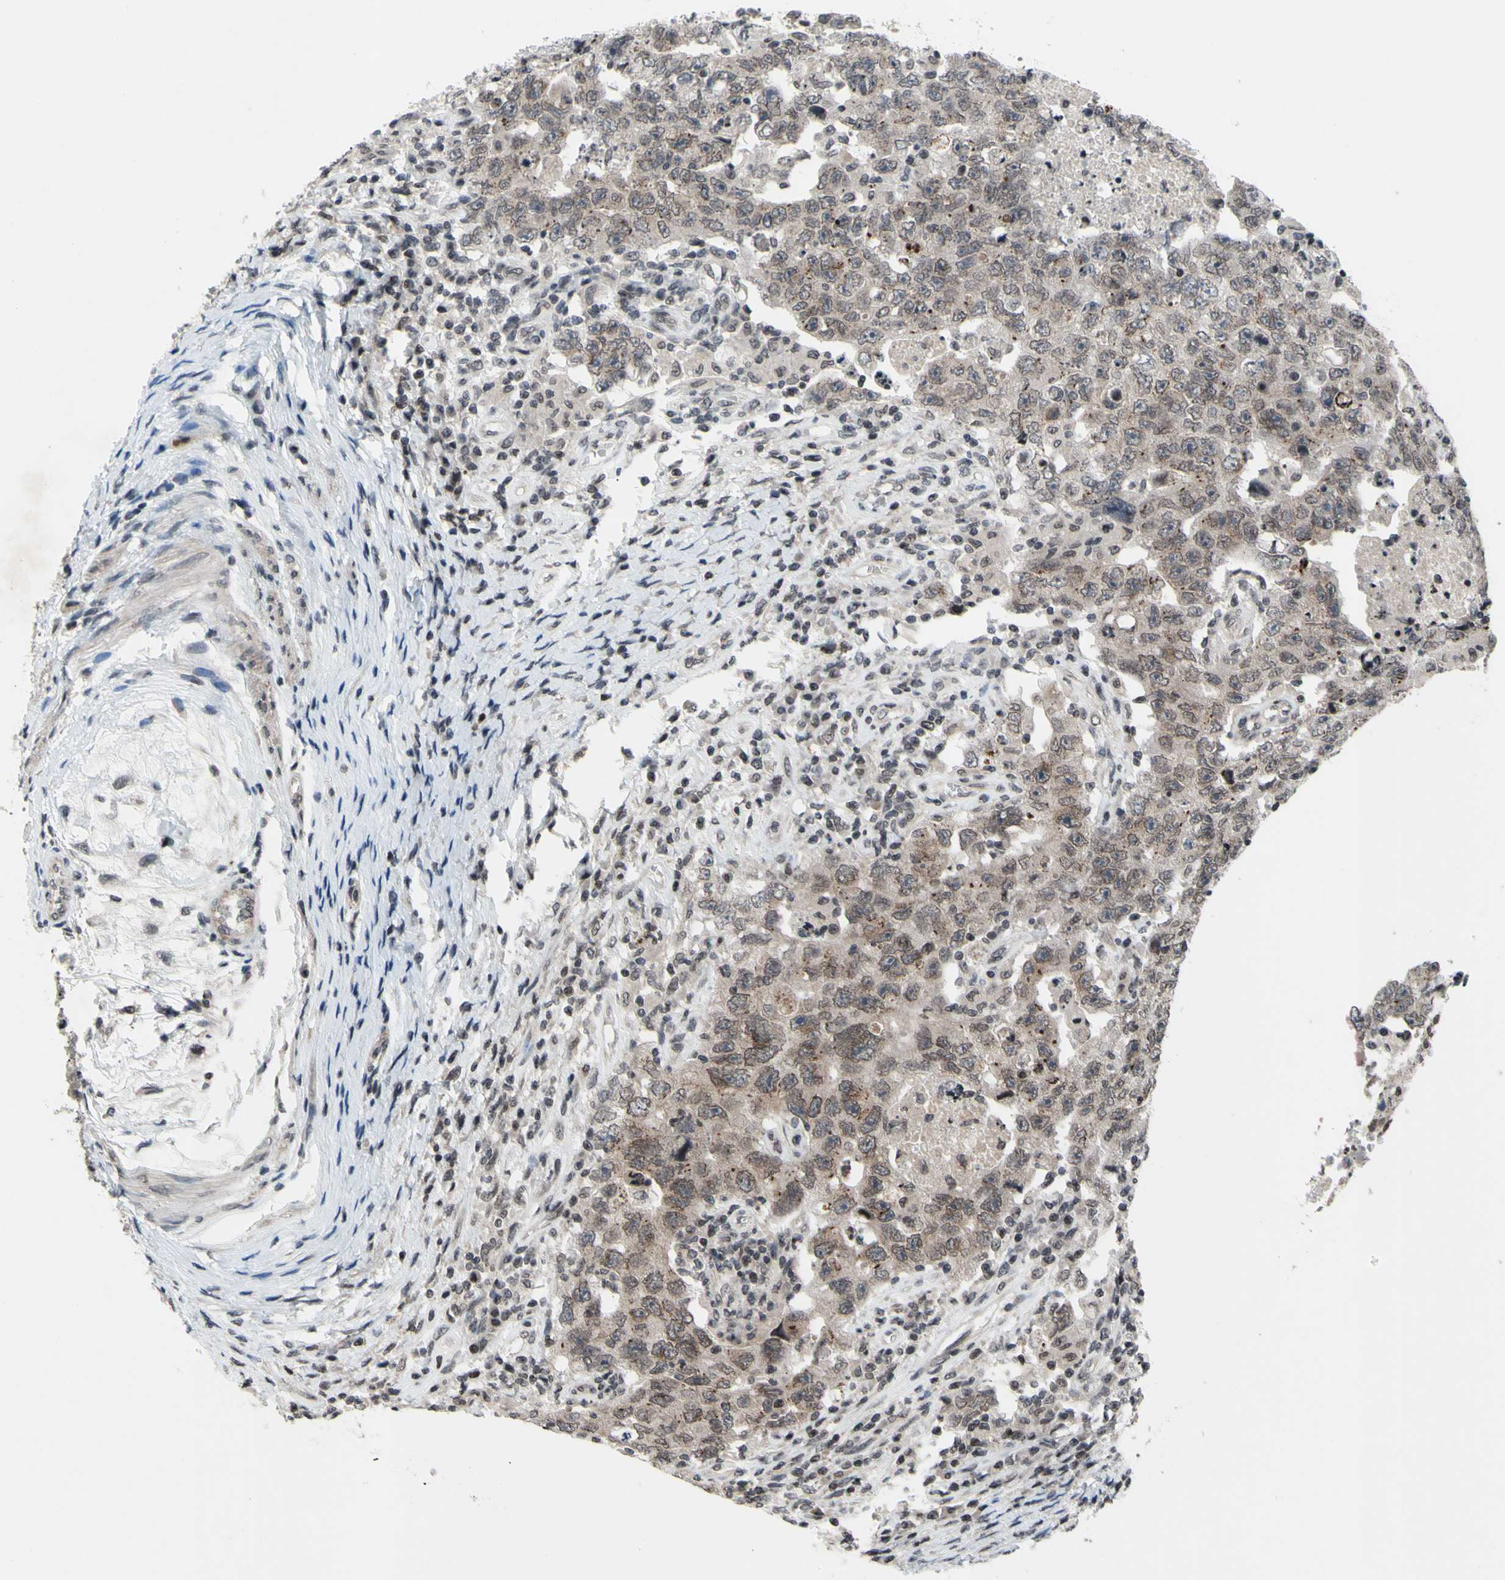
{"staining": {"intensity": "weak", "quantity": "25%-75%", "location": "cytoplasmic/membranous,nuclear"}, "tissue": "testis cancer", "cell_type": "Tumor cells", "image_type": "cancer", "snomed": [{"axis": "morphology", "description": "Carcinoma, Embryonal, NOS"}, {"axis": "topography", "description": "Testis"}], "caption": "This is an image of immunohistochemistry staining of testis embryonal carcinoma, which shows weak expression in the cytoplasmic/membranous and nuclear of tumor cells.", "gene": "XPO1", "patient": {"sex": "male", "age": 26}}